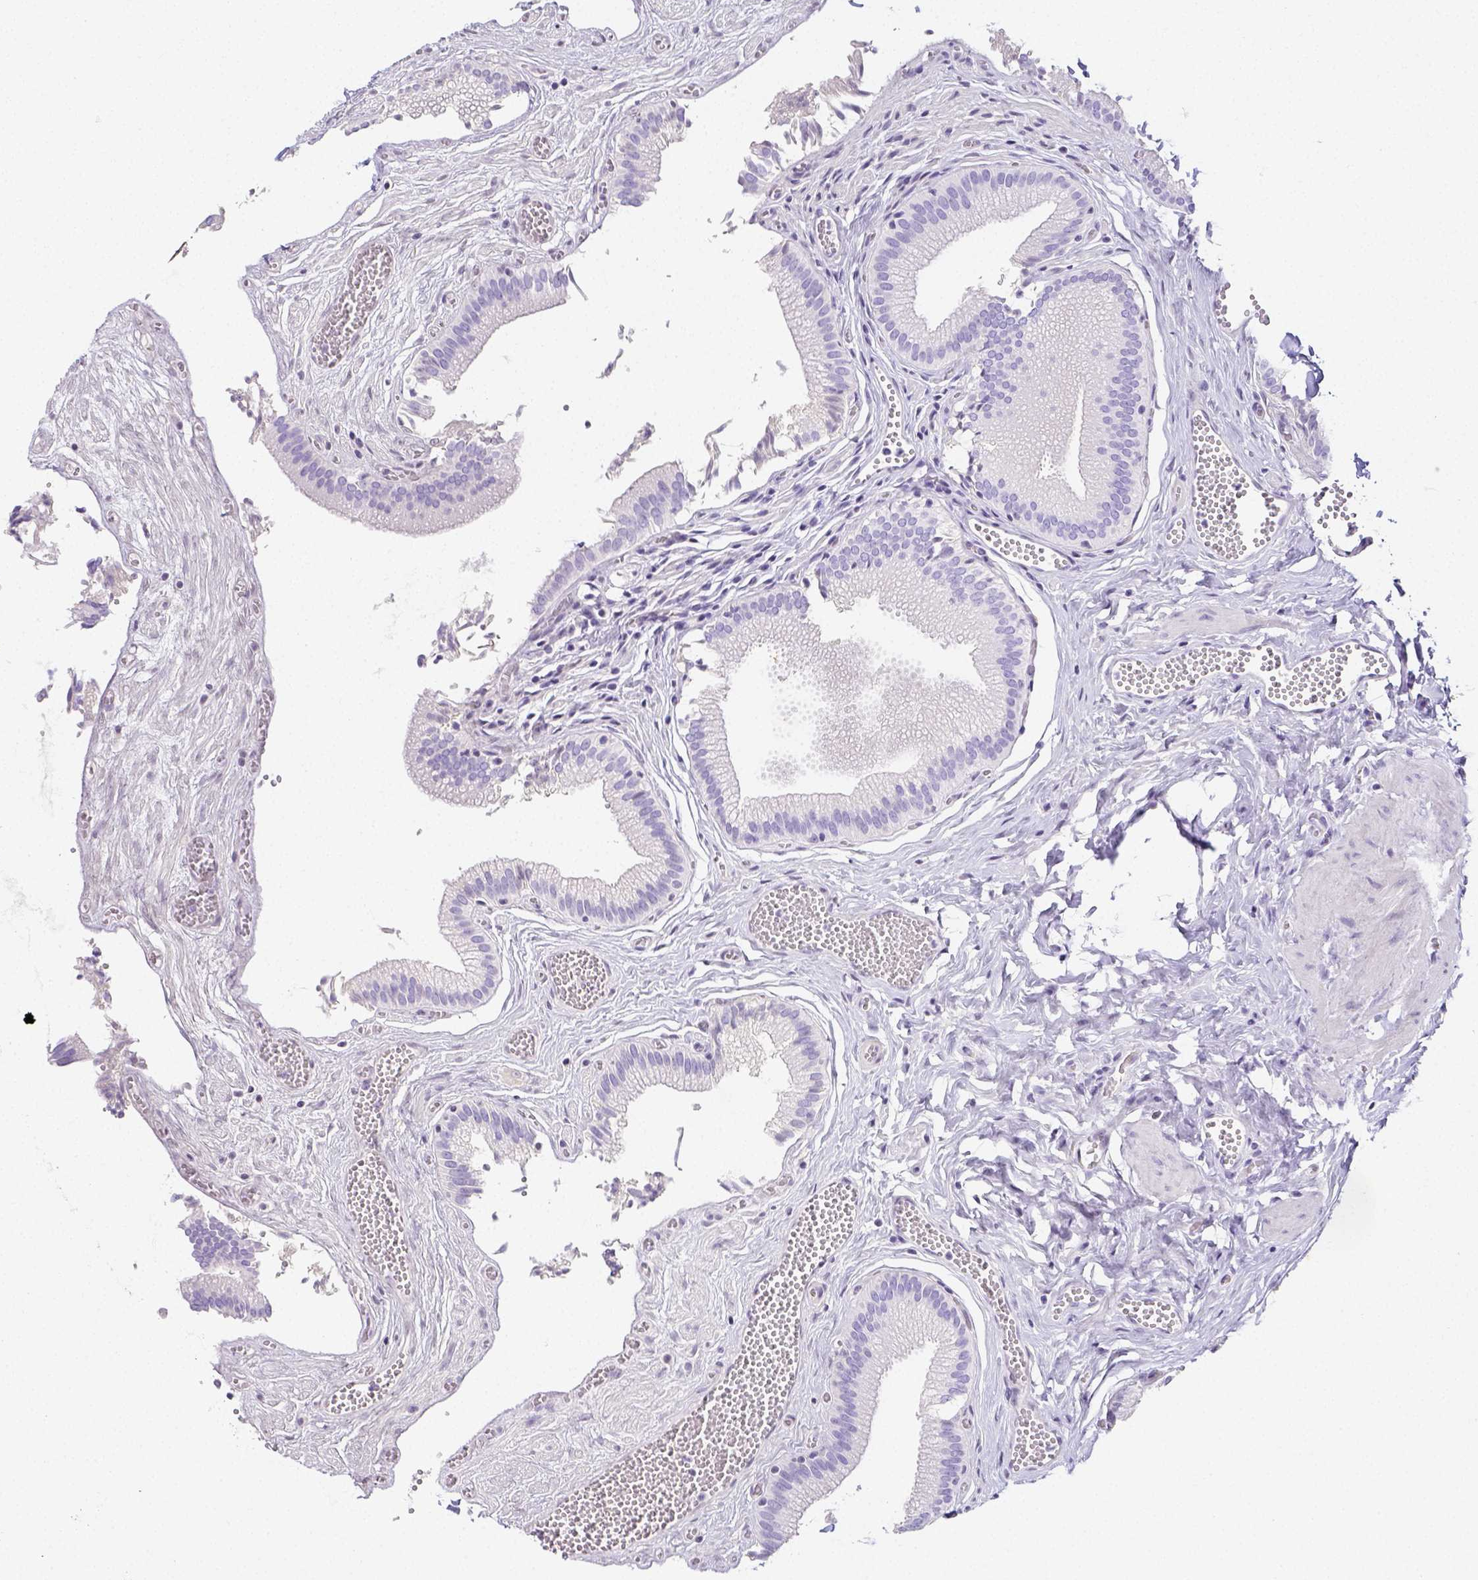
{"staining": {"intensity": "negative", "quantity": "none", "location": "none"}, "tissue": "gallbladder", "cell_type": "Glandular cells", "image_type": "normal", "snomed": [{"axis": "morphology", "description": "Normal tissue, NOS"}, {"axis": "topography", "description": "Gallbladder"}, {"axis": "topography", "description": "Peripheral nerve tissue"}], "caption": "Immunohistochemistry (IHC) of normal human gallbladder exhibits no expression in glandular cells. Nuclei are stained in blue.", "gene": "ARHGAP36", "patient": {"sex": "male", "age": 17}}